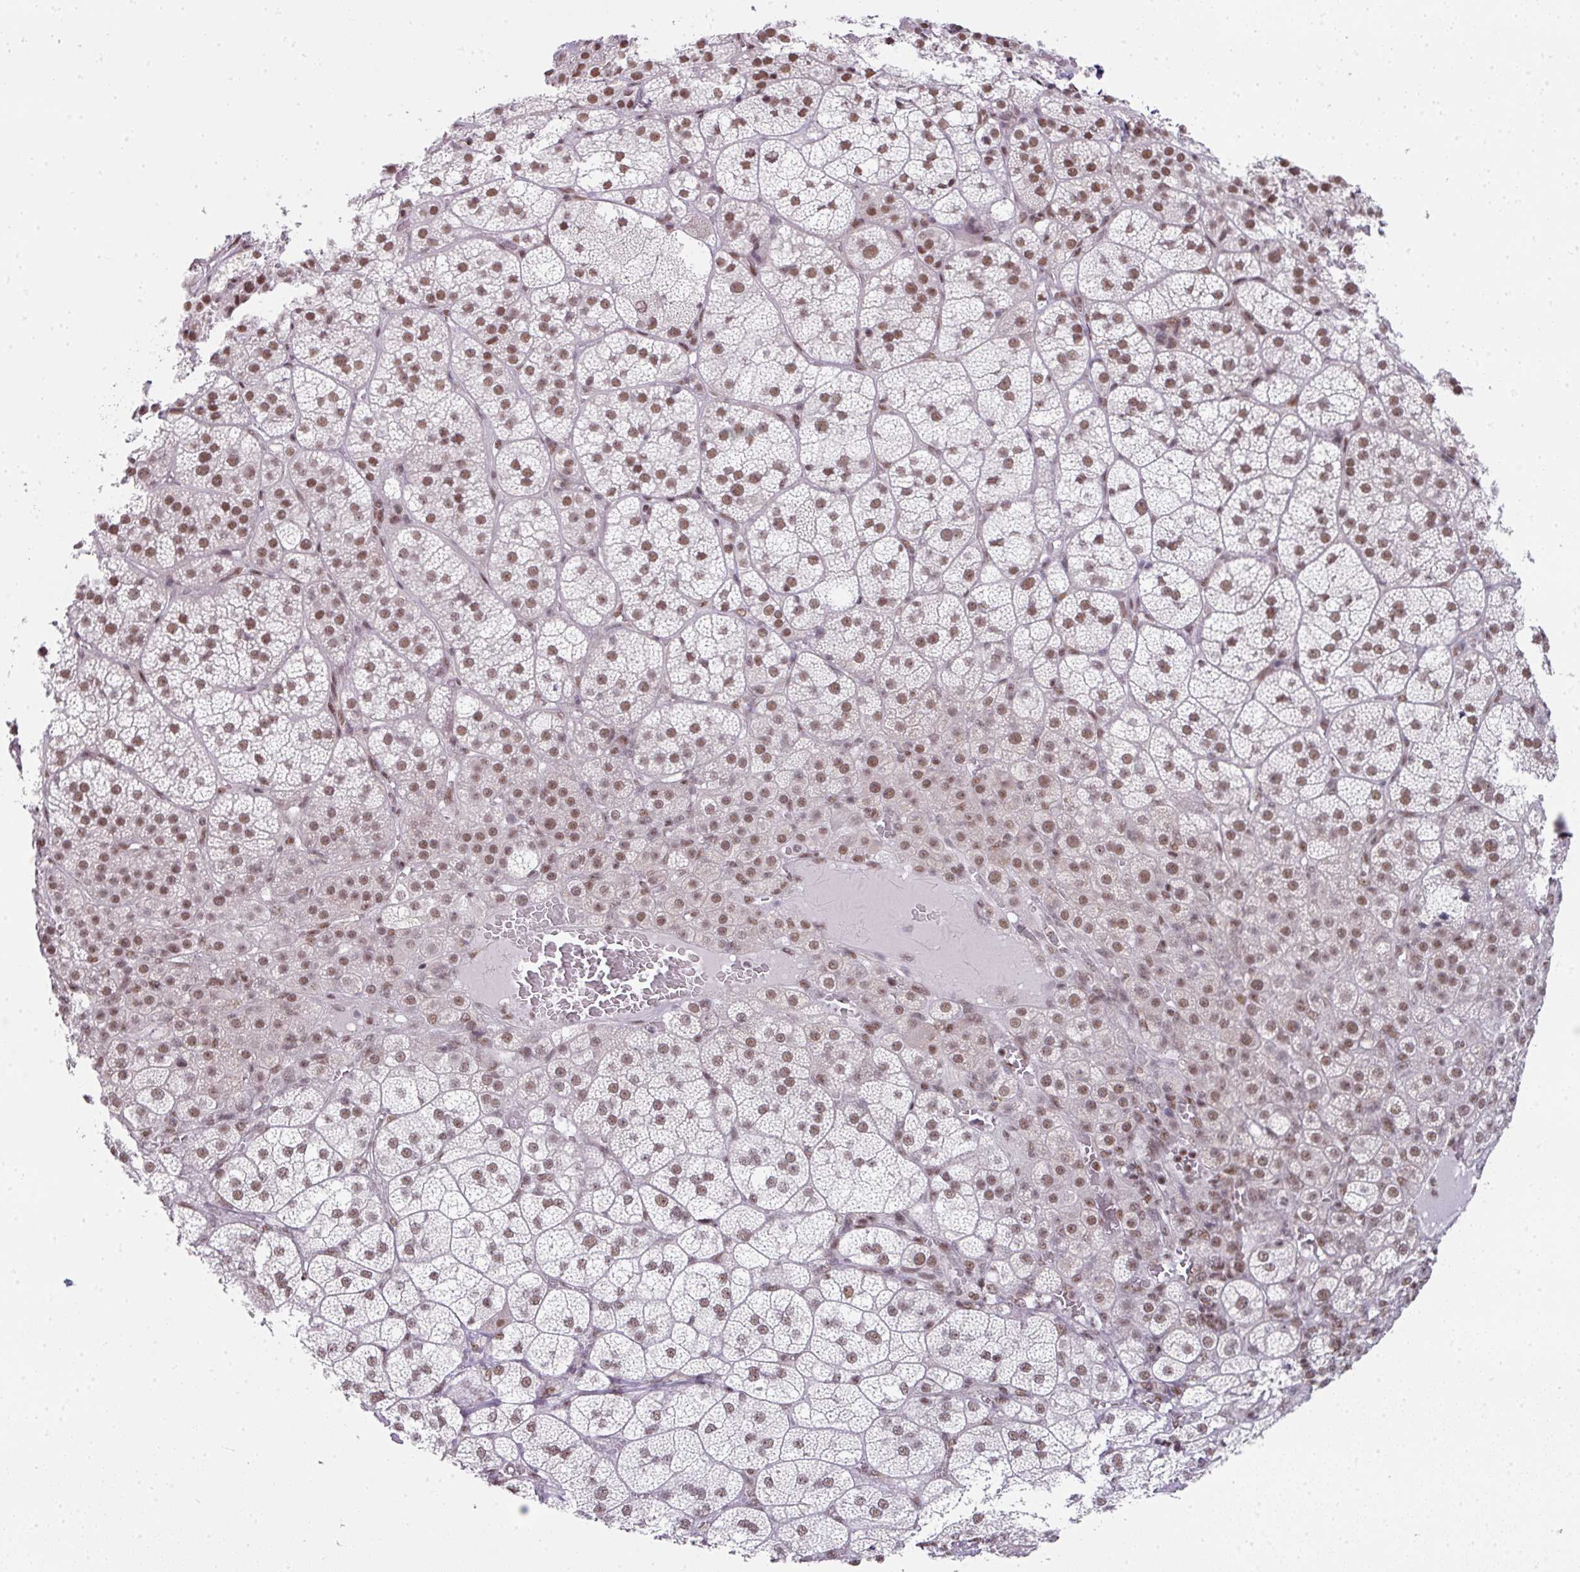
{"staining": {"intensity": "moderate", "quantity": ">75%", "location": "nuclear"}, "tissue": "adrenal gland", "cell_type": "Glandular cells", "image_type": "normal", "snomed": [{"axis": "morphology", "description": "Normal tissue, NOS"}, {"axis": "topography", "description": "Adrenal gland"}], "caption": "Protein staining shows moderate nuclear staining in about >75% of glandular cells in normal adrenal gland.", "gene": "NFYA", "patient": {"sex": "female", "age": 60}}